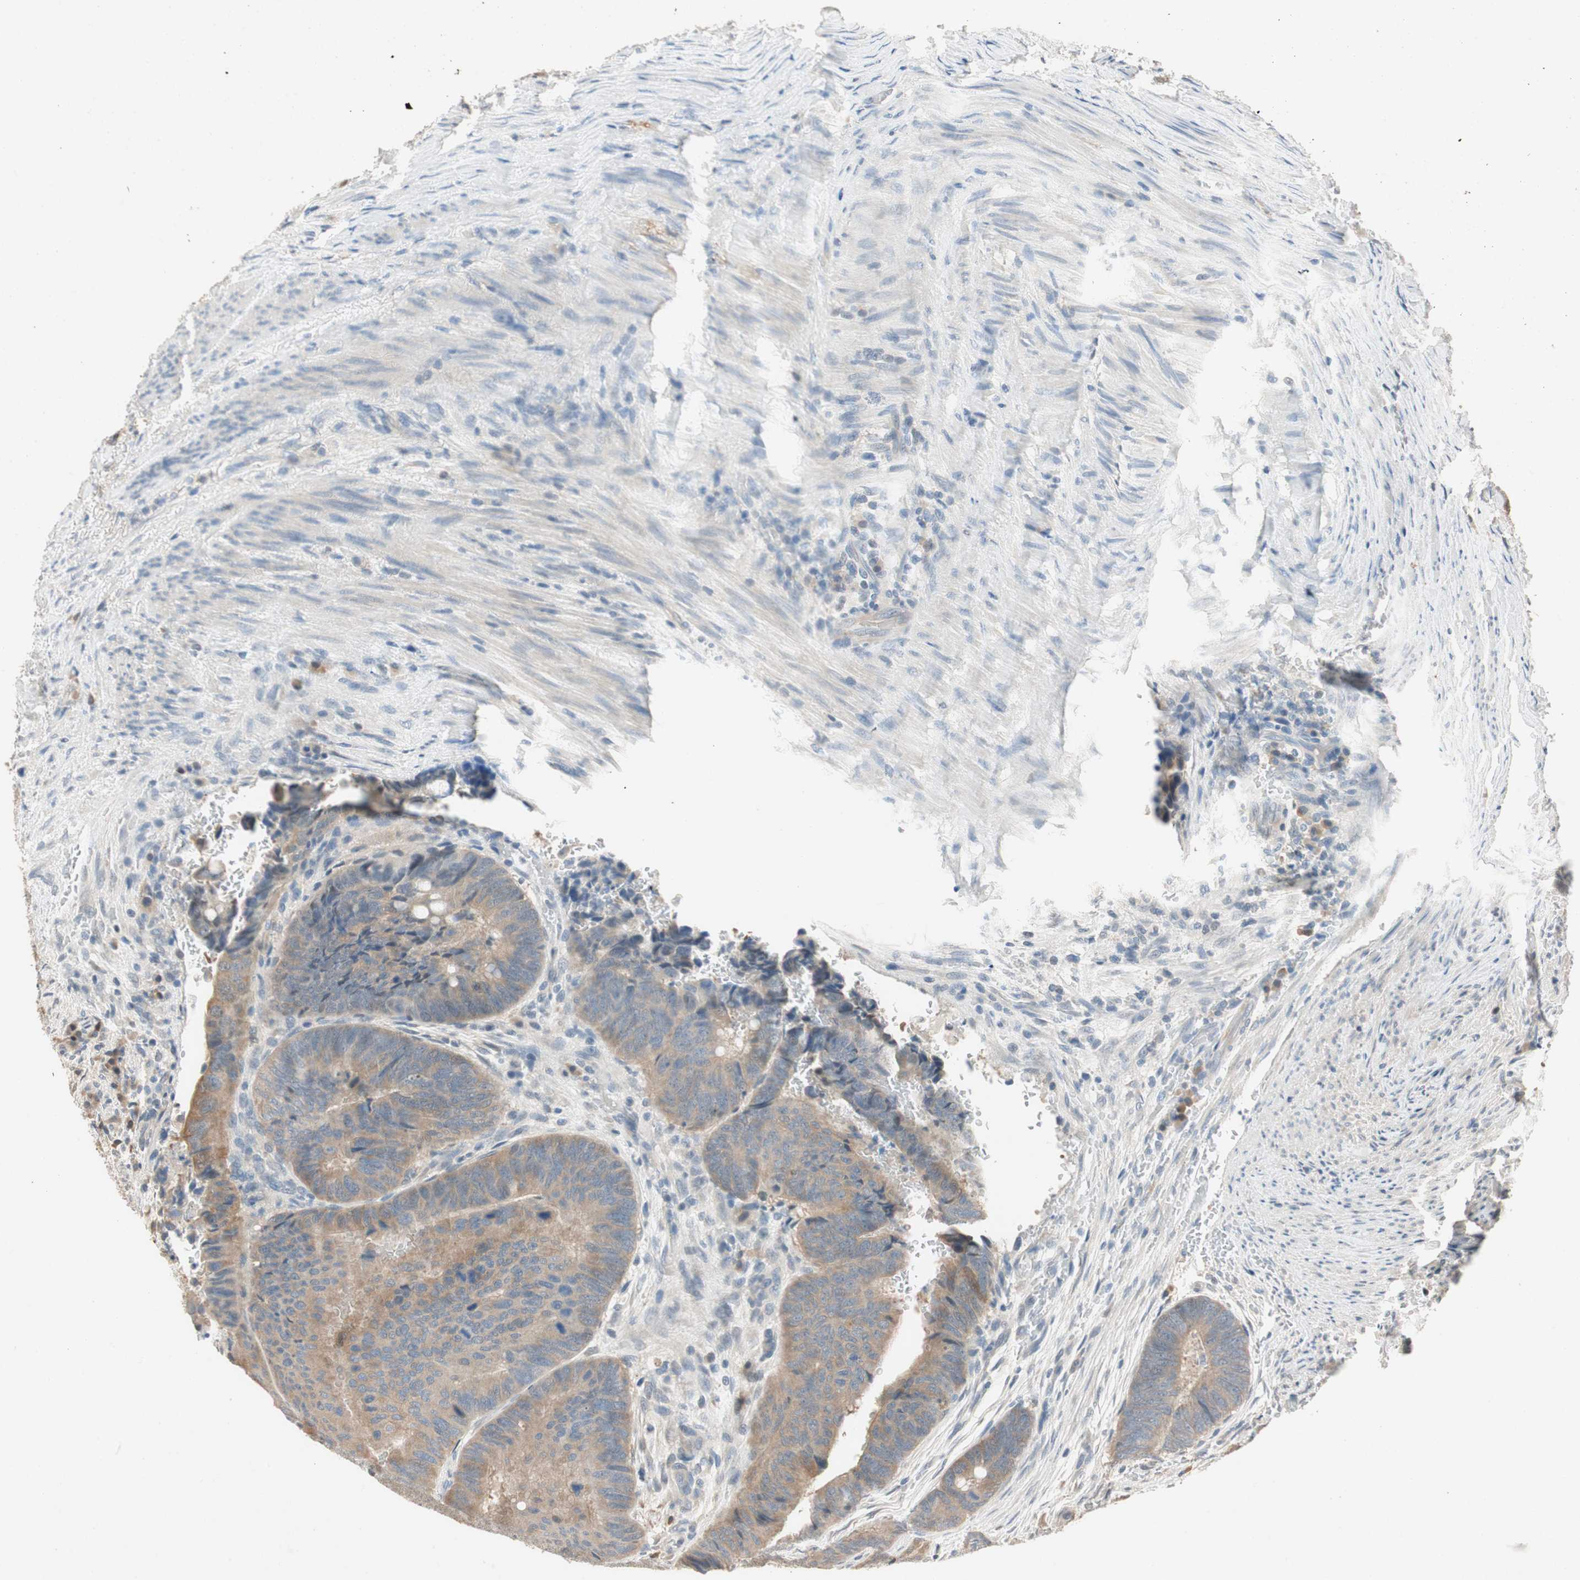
{"staining": {"intensity": "weak", "quantity": ">75%", "location": "cytoplasmic/membranous"}, "tissue": "colorectal cancer", "cell_type": "Tumor cells", "image_type": "cancer", "snomed": [{"axis": "morphology", "description": "Normal tissue, NOS"}, {"axis": "morphology", "description": "Adenocarcinoma, NOS"}, {"axis": "topography", "description": "Rectum"}, {"axis": "topography", "description": "Peripheral nerve tissue"}], "caption": "The image demonstrates immunohistochemical staining of colorectal cancer (adenocarcinoma). There is weak cytoplasmic/membranous staining is seen in about >75% of tumor cells.", "gene": "SERPINB5", "patient": {"sex": "male", "age": 92}}